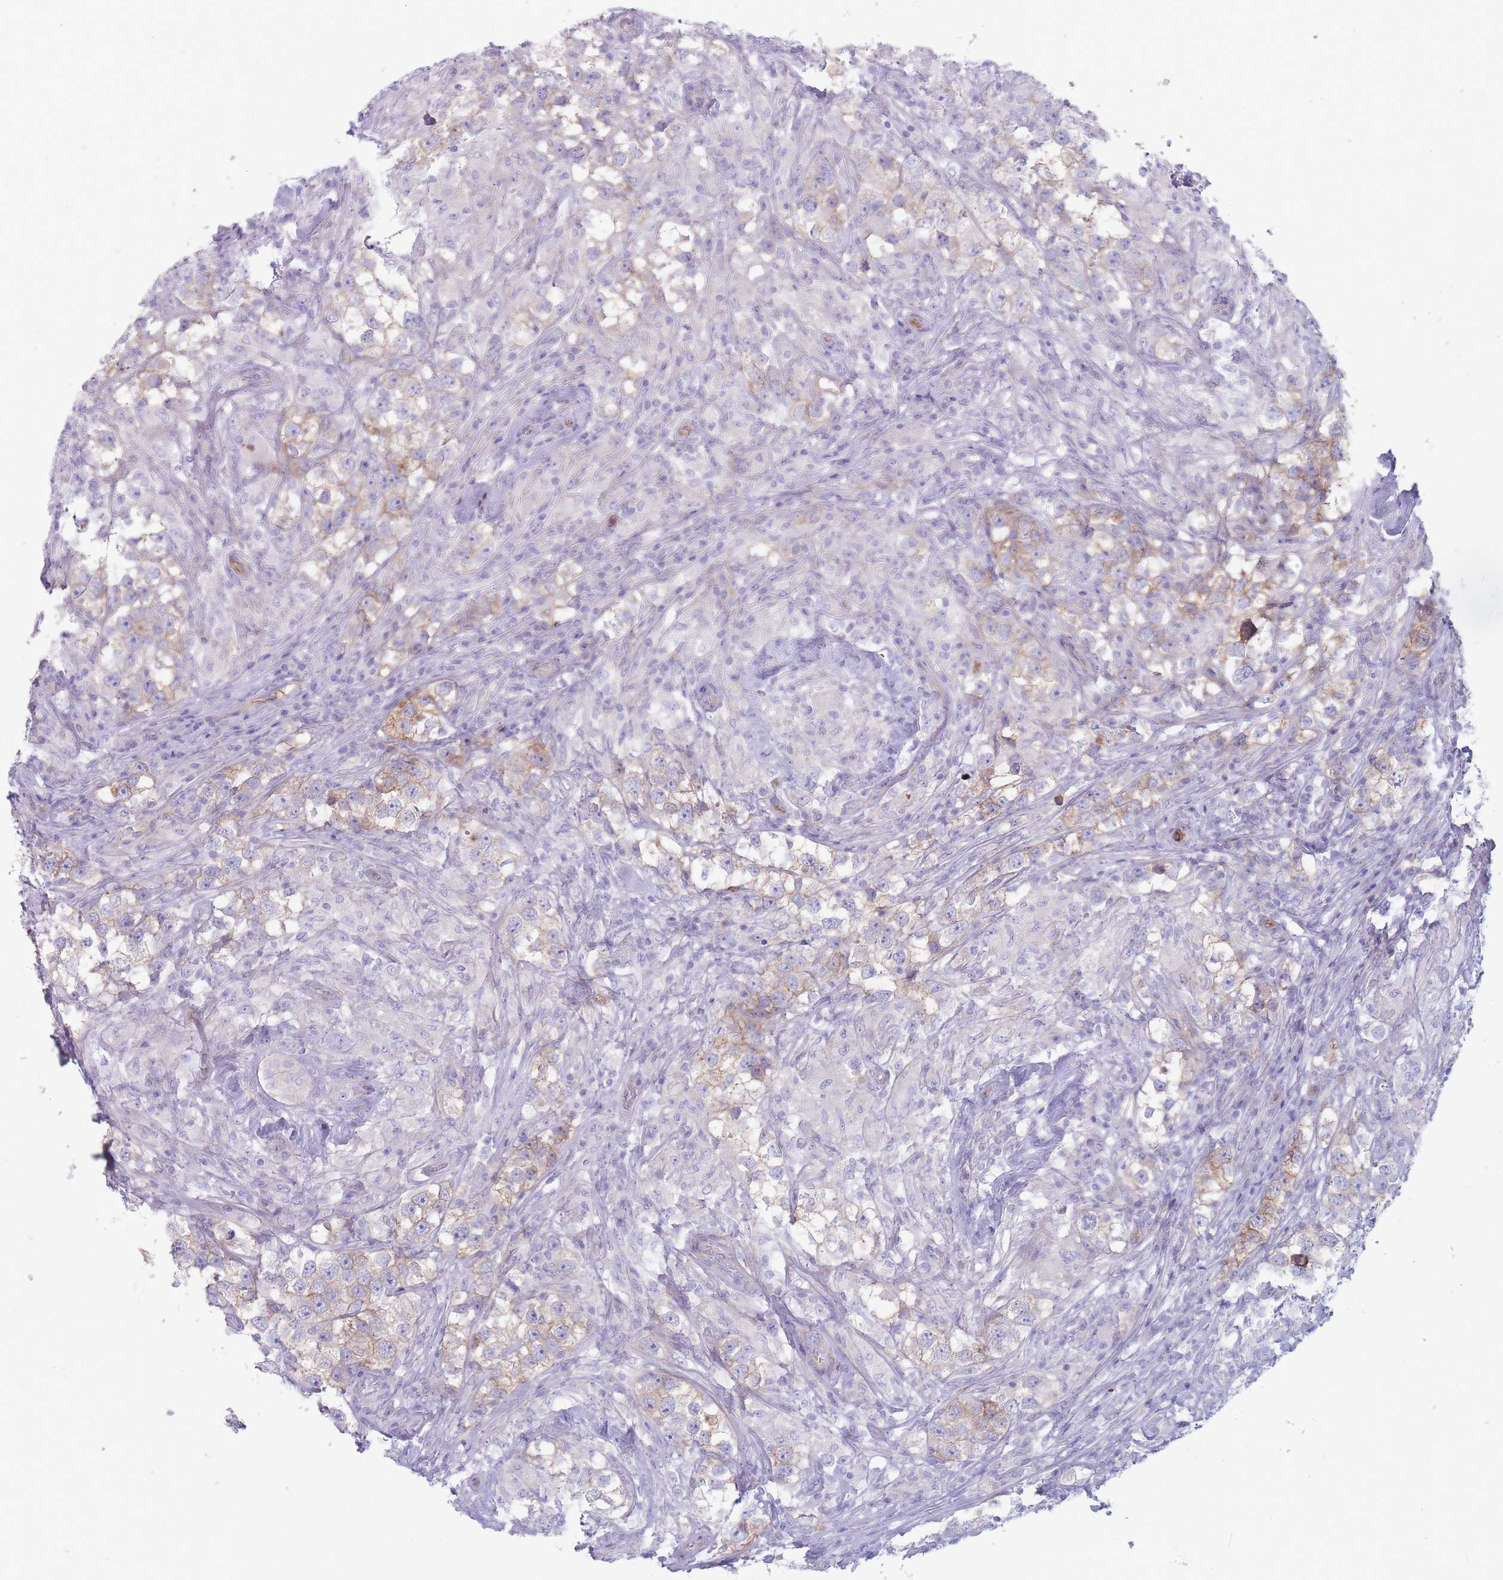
{"staining": {"intensity": "weak", "quantity": "25%-75%", "location": "cytoplasmic/membranous"}, "tissue": "testis cancer", "cell_type": "Tumor cells", "image_type": "cancer", "snomed": [{"axis": "morphology", "description": "Seminoma, NOS"}, {"axis": "topography", "description": "Testis"}], "caption": "Protein staining of testis cancer (seminoma) tissue shows weak cytoplasmic/membranous positivity in approximately 25%-75% of tumor cells.", "gene": "PLPP1", "patient": {"sex": "male", "age": 46}}